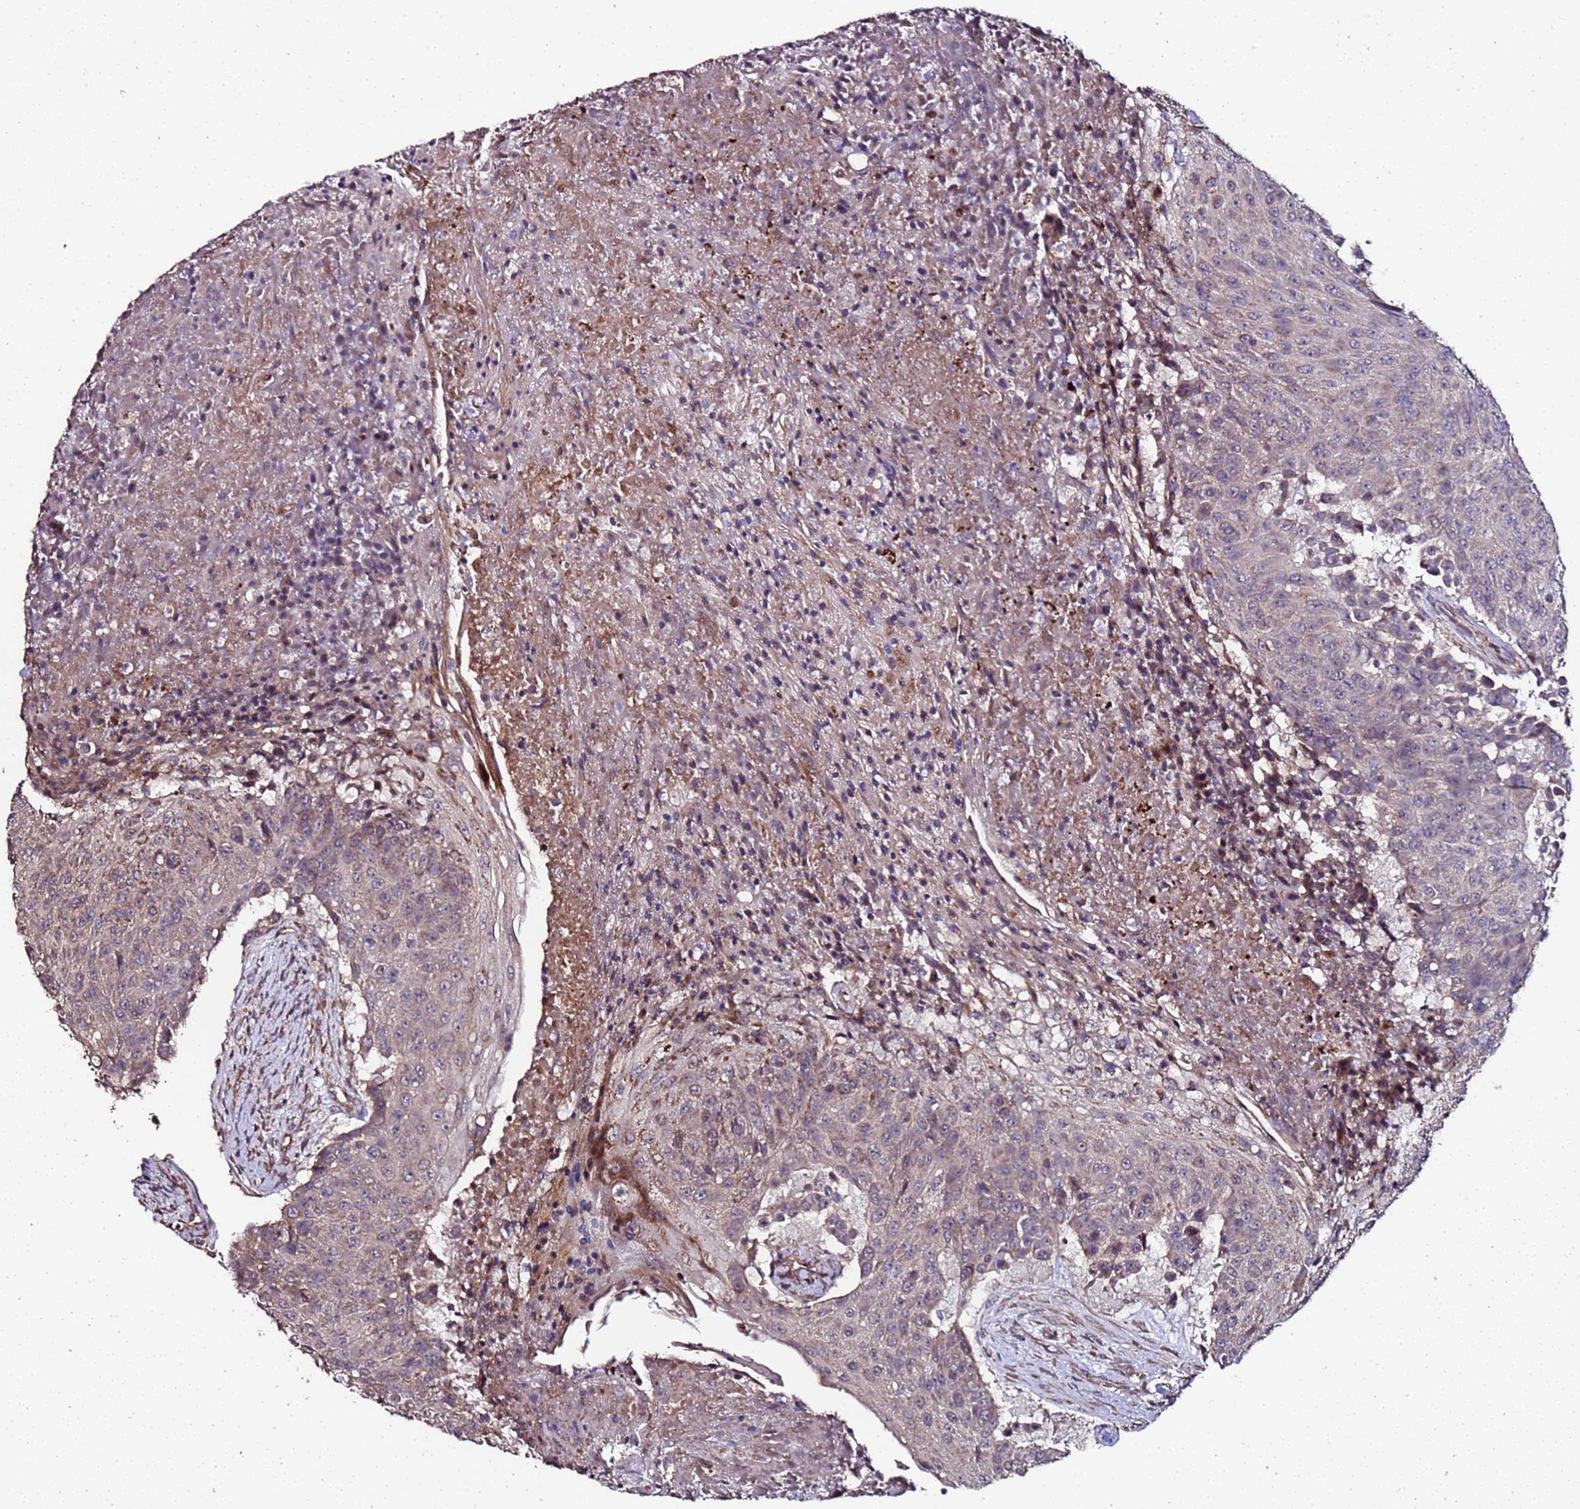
{"staining": {"intensity": "weak", "quantity": "25%-75%", "location": "cytoplasmic/membranous"}, "tissue": "urothelial cancer", "cell_type": "Tumor cells", "image_type": "cancer", "snomed": [{"axis": "morphology", "description": "Urothelial carcinoma, High grade"}, {"axis": "topography", "description": "Urinary bladder"}], "caption": "DAB immunohistochemical staining of human urothelial cancer shows weak cytoplasmic/membranous protein positivity in approximately 25%-75% of tumor cells.", "gene": "PRODH", "patient": {"sex": "female", "age": 63}}